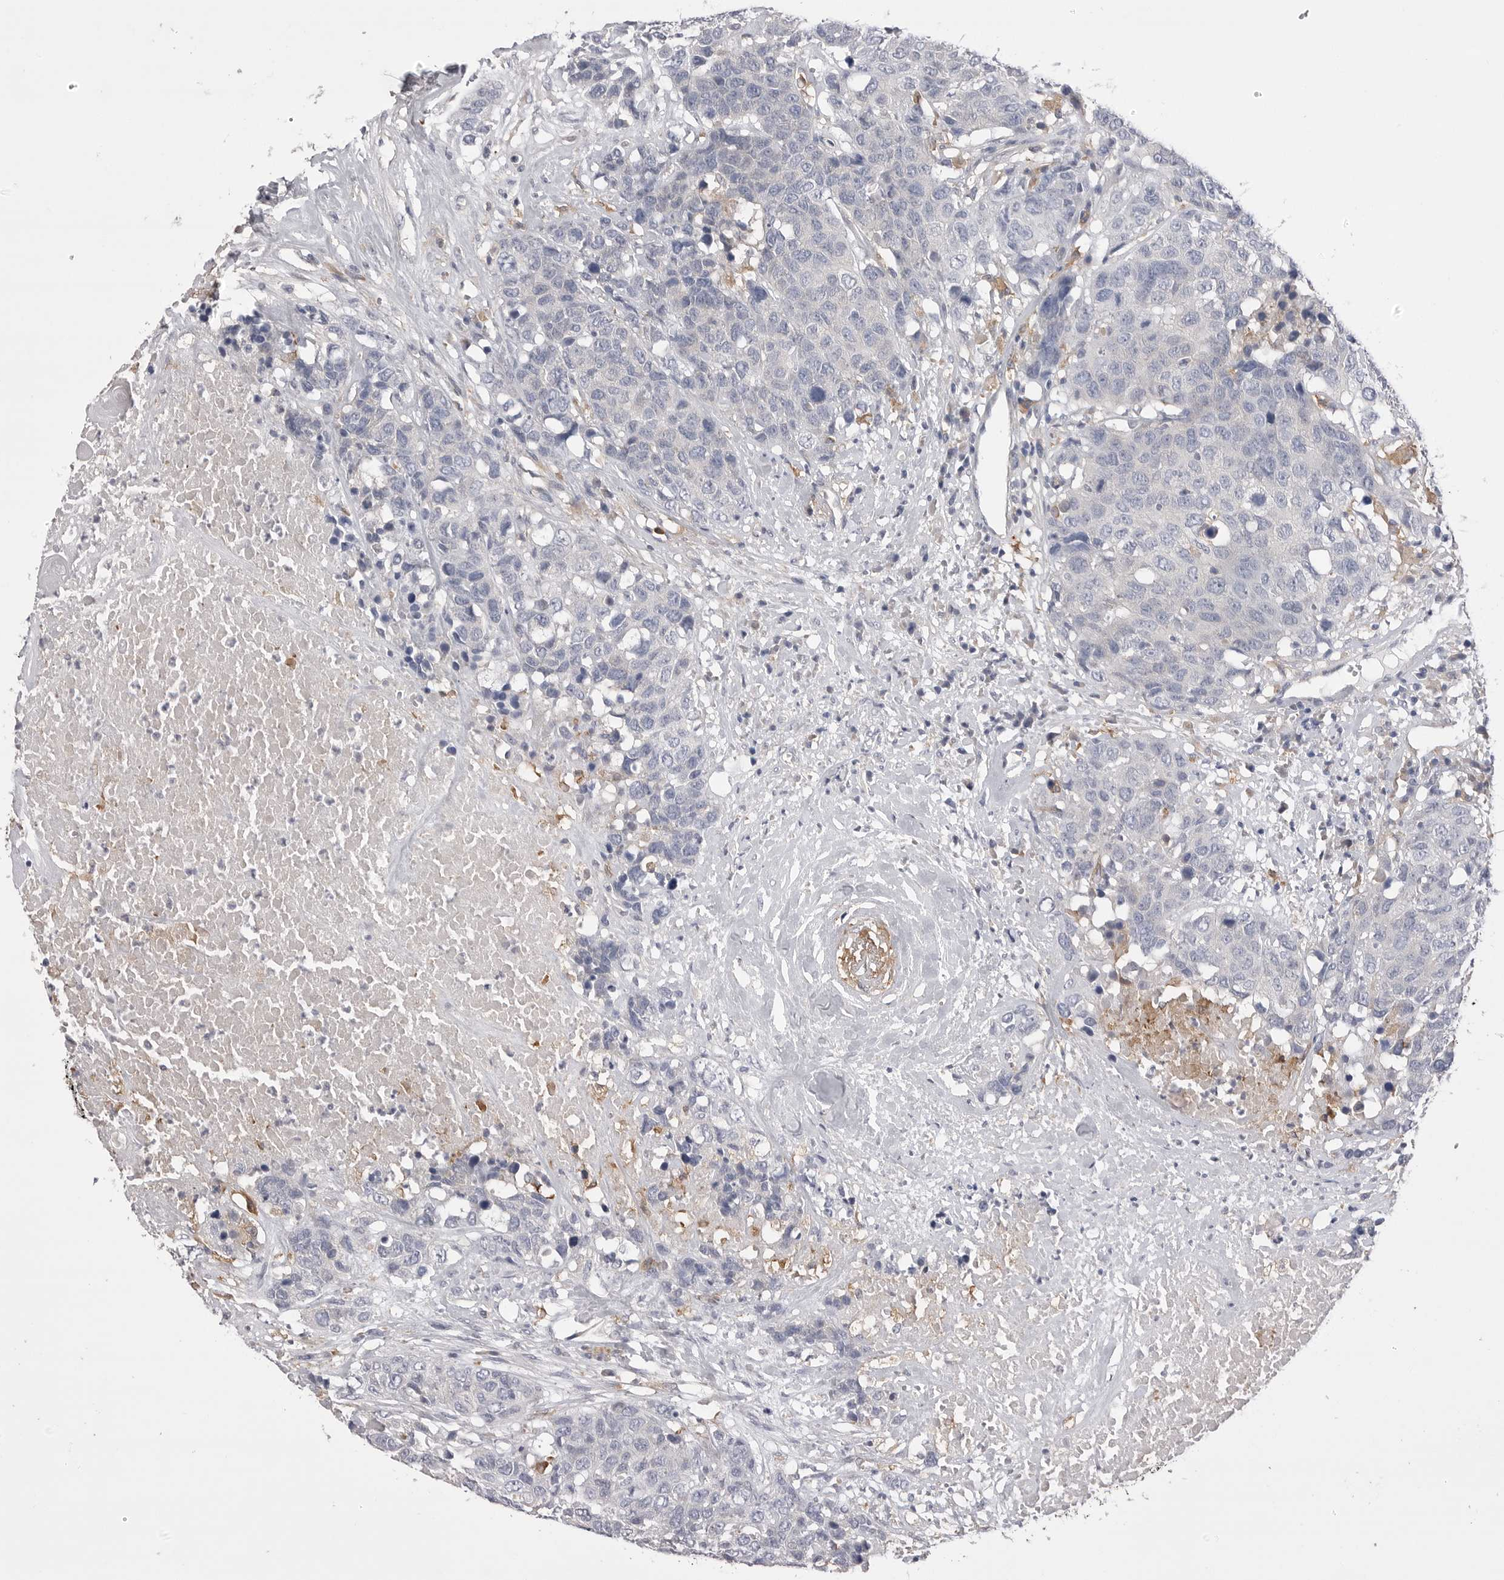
{"staining": {"intensity": "negative", "quantity": "none", "location": "none"}, "tissue": "head and neck cancer", "cell_type": "Tumor cells", "image_type": "cancer", "snomed": [{"axis": "morphology", "description": "Squamous cell carcinoma, NOS"}, {"axis": "topography", "description": "Head-Neck"}], "caption": "Immunohistochemistry (IHC) micrograph of human head and neck squamous cell carcinoma stained for a protein (brown), which exhibits no staining in tumor cells. (Immunohistochemistry (IHC), brightfield microscopy, high magnification).", "gene": "VAC14", "patient": {"sex": "male", "age": 66}}